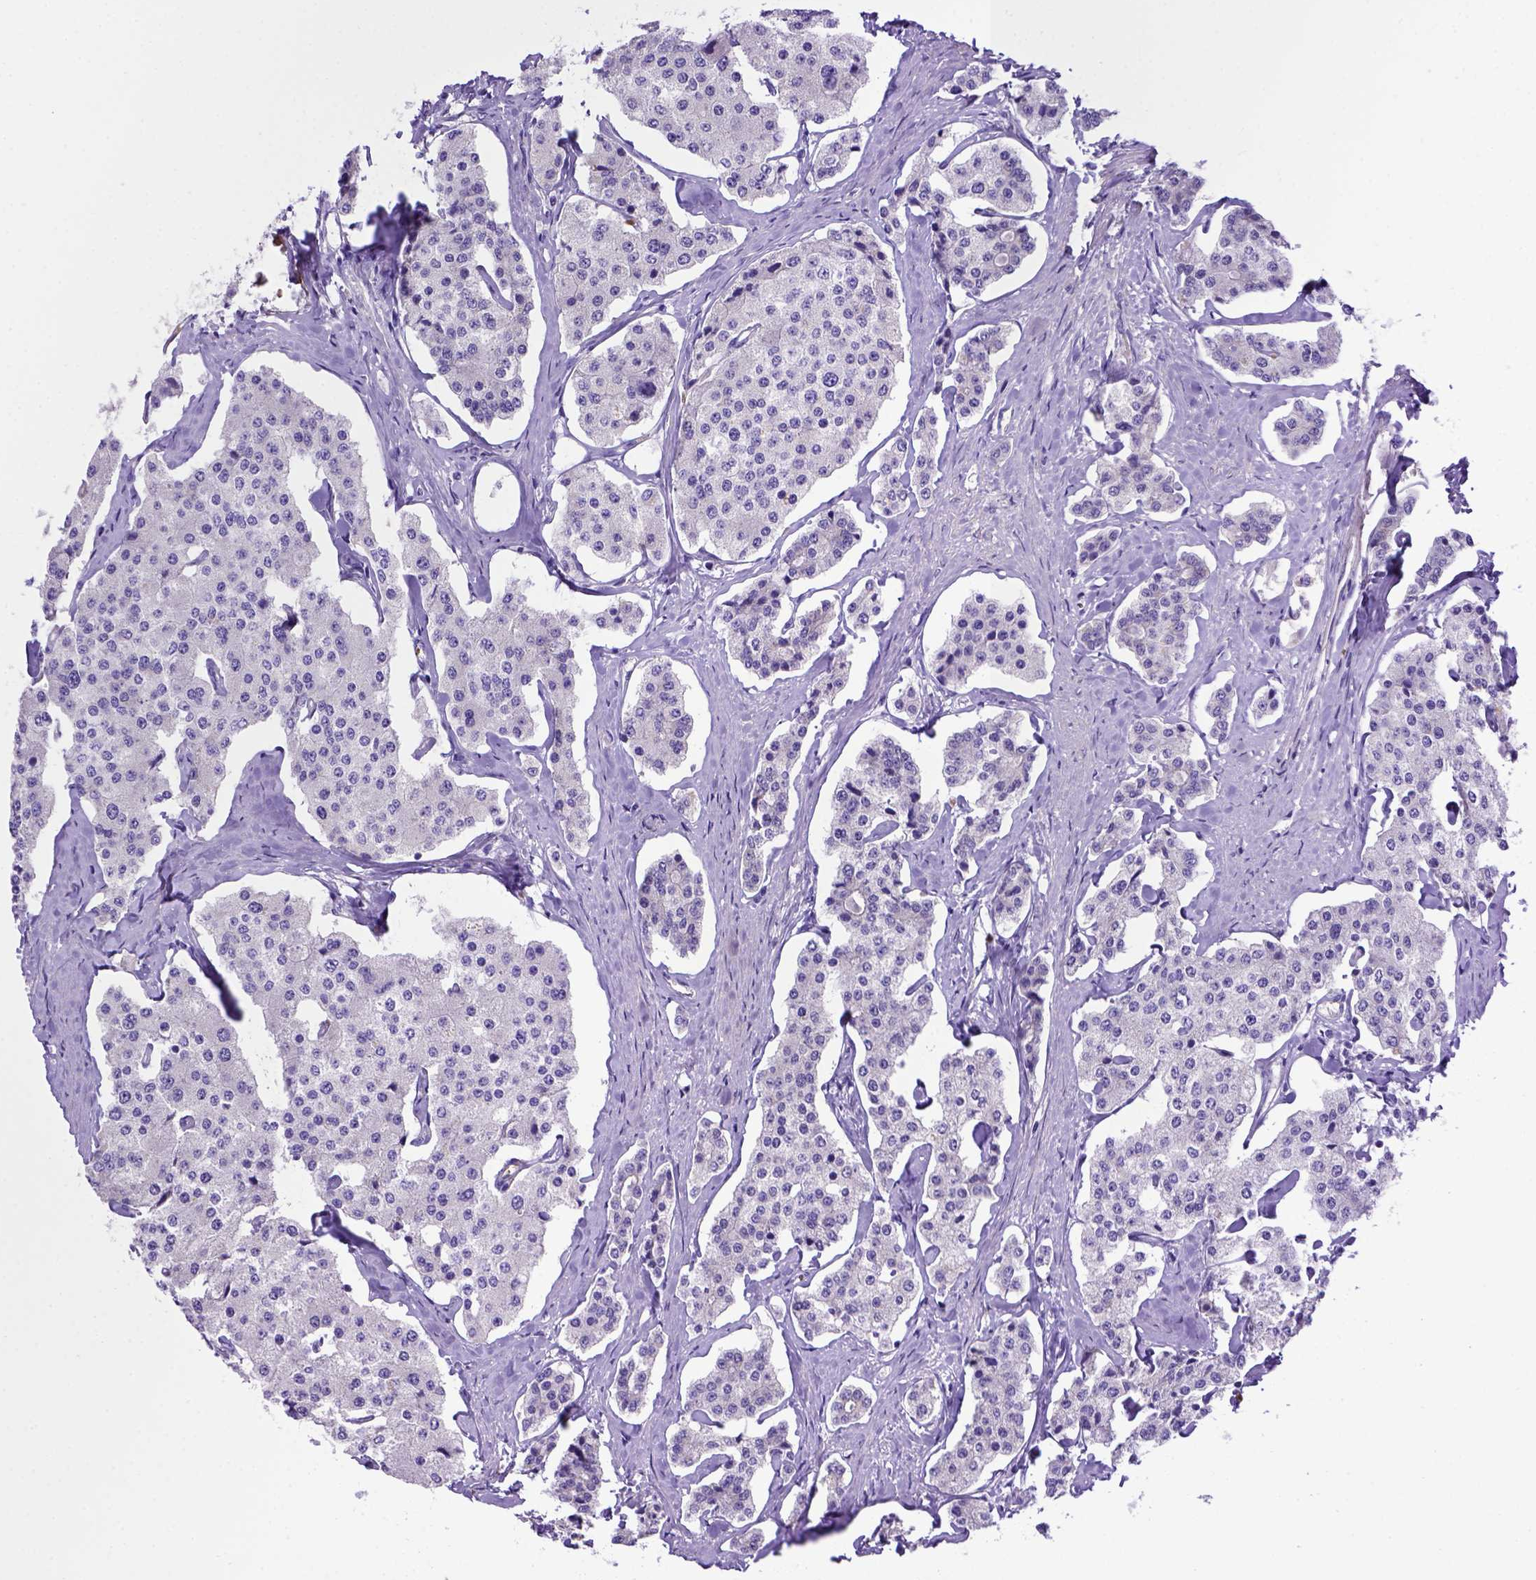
{"staining": {"intensity": "negative", "quantity": "none", "location": "none"}, "tissue": "carcinoid", "cell_type": "Tumor cells", "image_type": "cancer", "snomed": [{"axis": "morphology", "description": "Carcinoid, malignant, NOS"}, {"axis": "topography", "description": "Small intestine"}], "caption": "IHC image of malignant carcinoid stained for a protein (brown), which reveals no staining in tumor cells.", "gene": "ADAM12", "patient": {"sex": "female", "age": 65}}